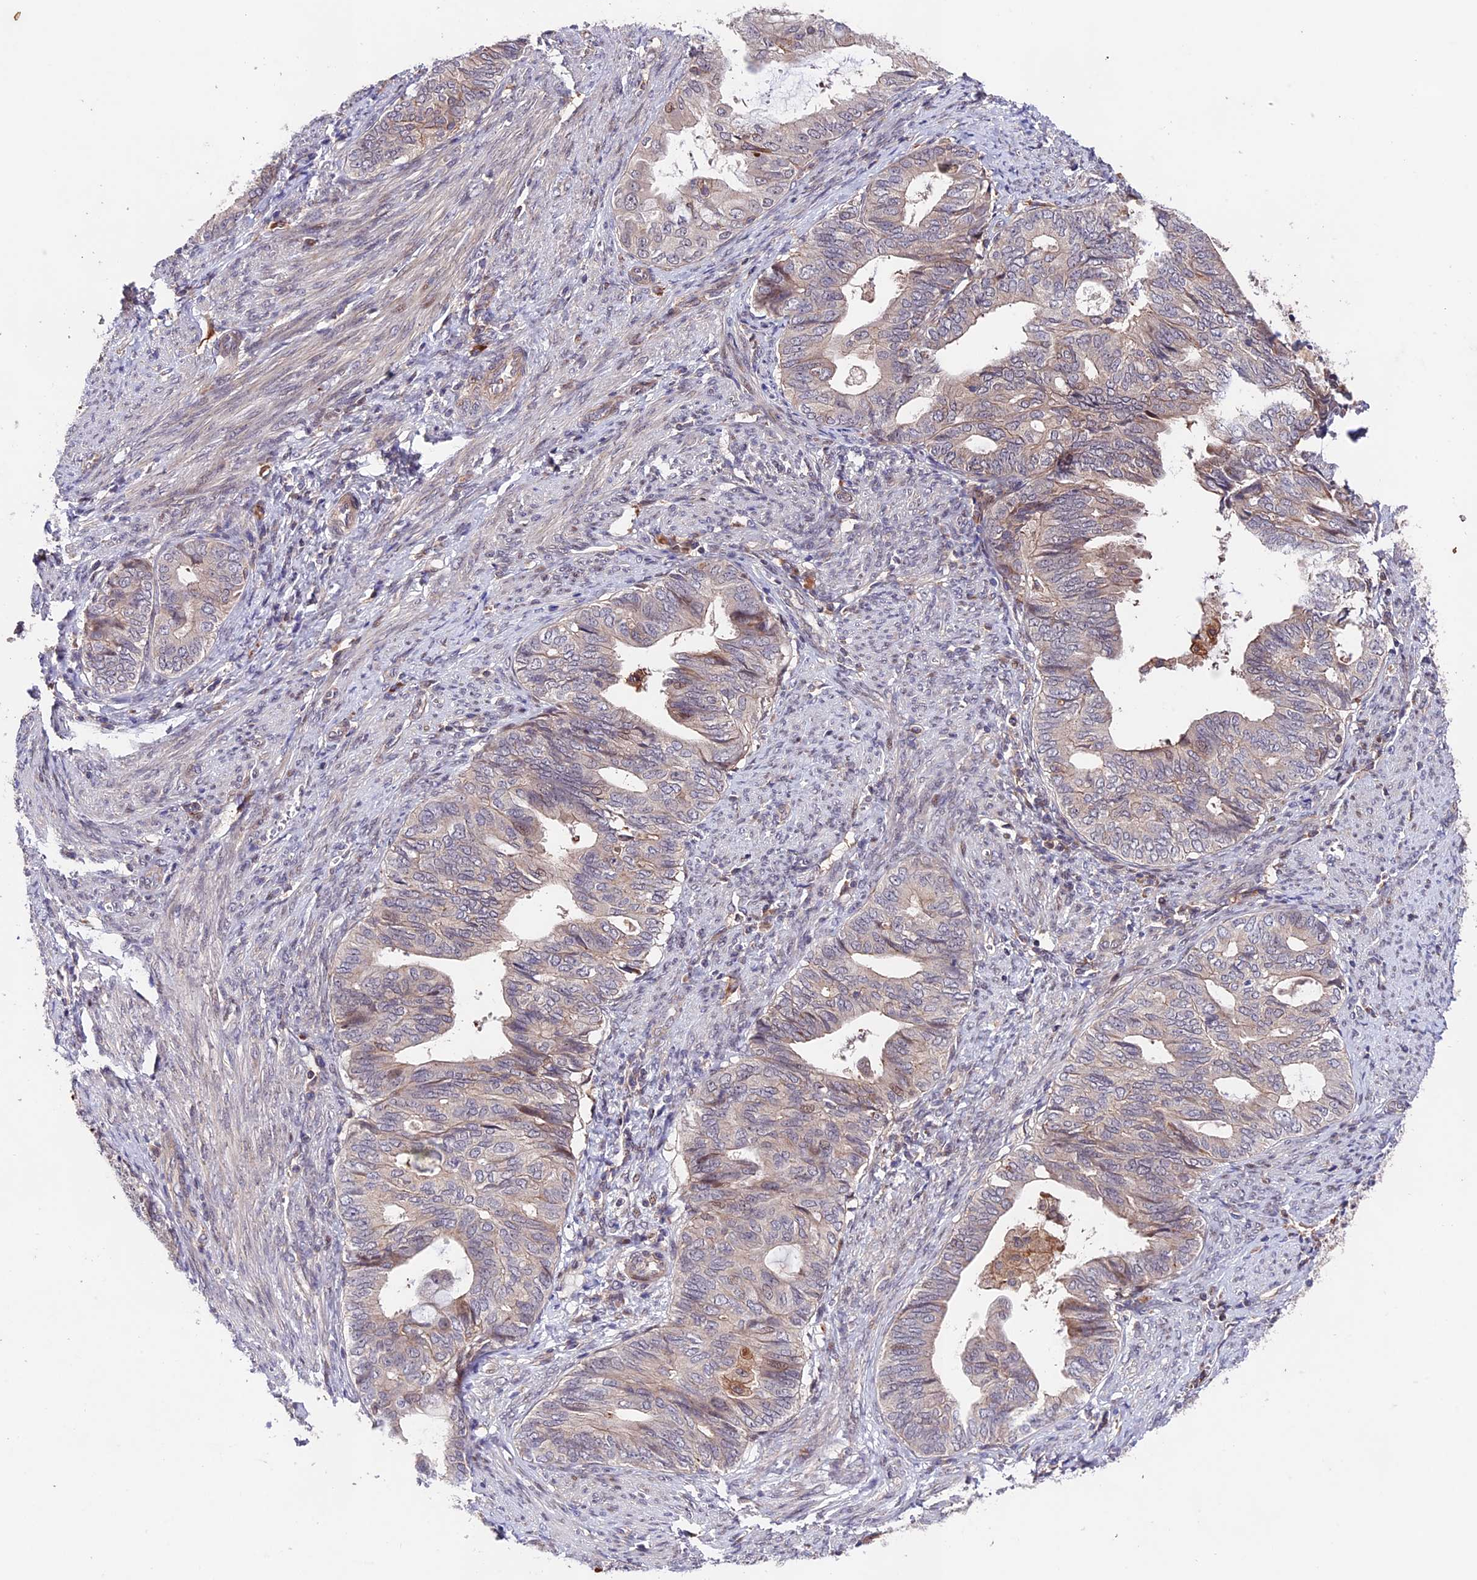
{"staining": {"intensity": "moderate", "quantity": "<25%", "location": "cytoplasmic/membranous,nuclear"}, "tissue": "endometrial cancer", "cell_type": "Tumor cells", "image_type": "cancer", "snomed": [{"axis": "morphology", "description": "Adenocarcinoma, NOS"}, {"axis": "topography", "description": "Endometrium"}], "caption": "Immunohistochemical staining of endometrial cancer displays moderate cytoplasmic/membranous and nuclear protein expression in approximately <25% of tumor cells.", "gene": "CACNA1H", "patient": {"sex": "female", "age": 86}}